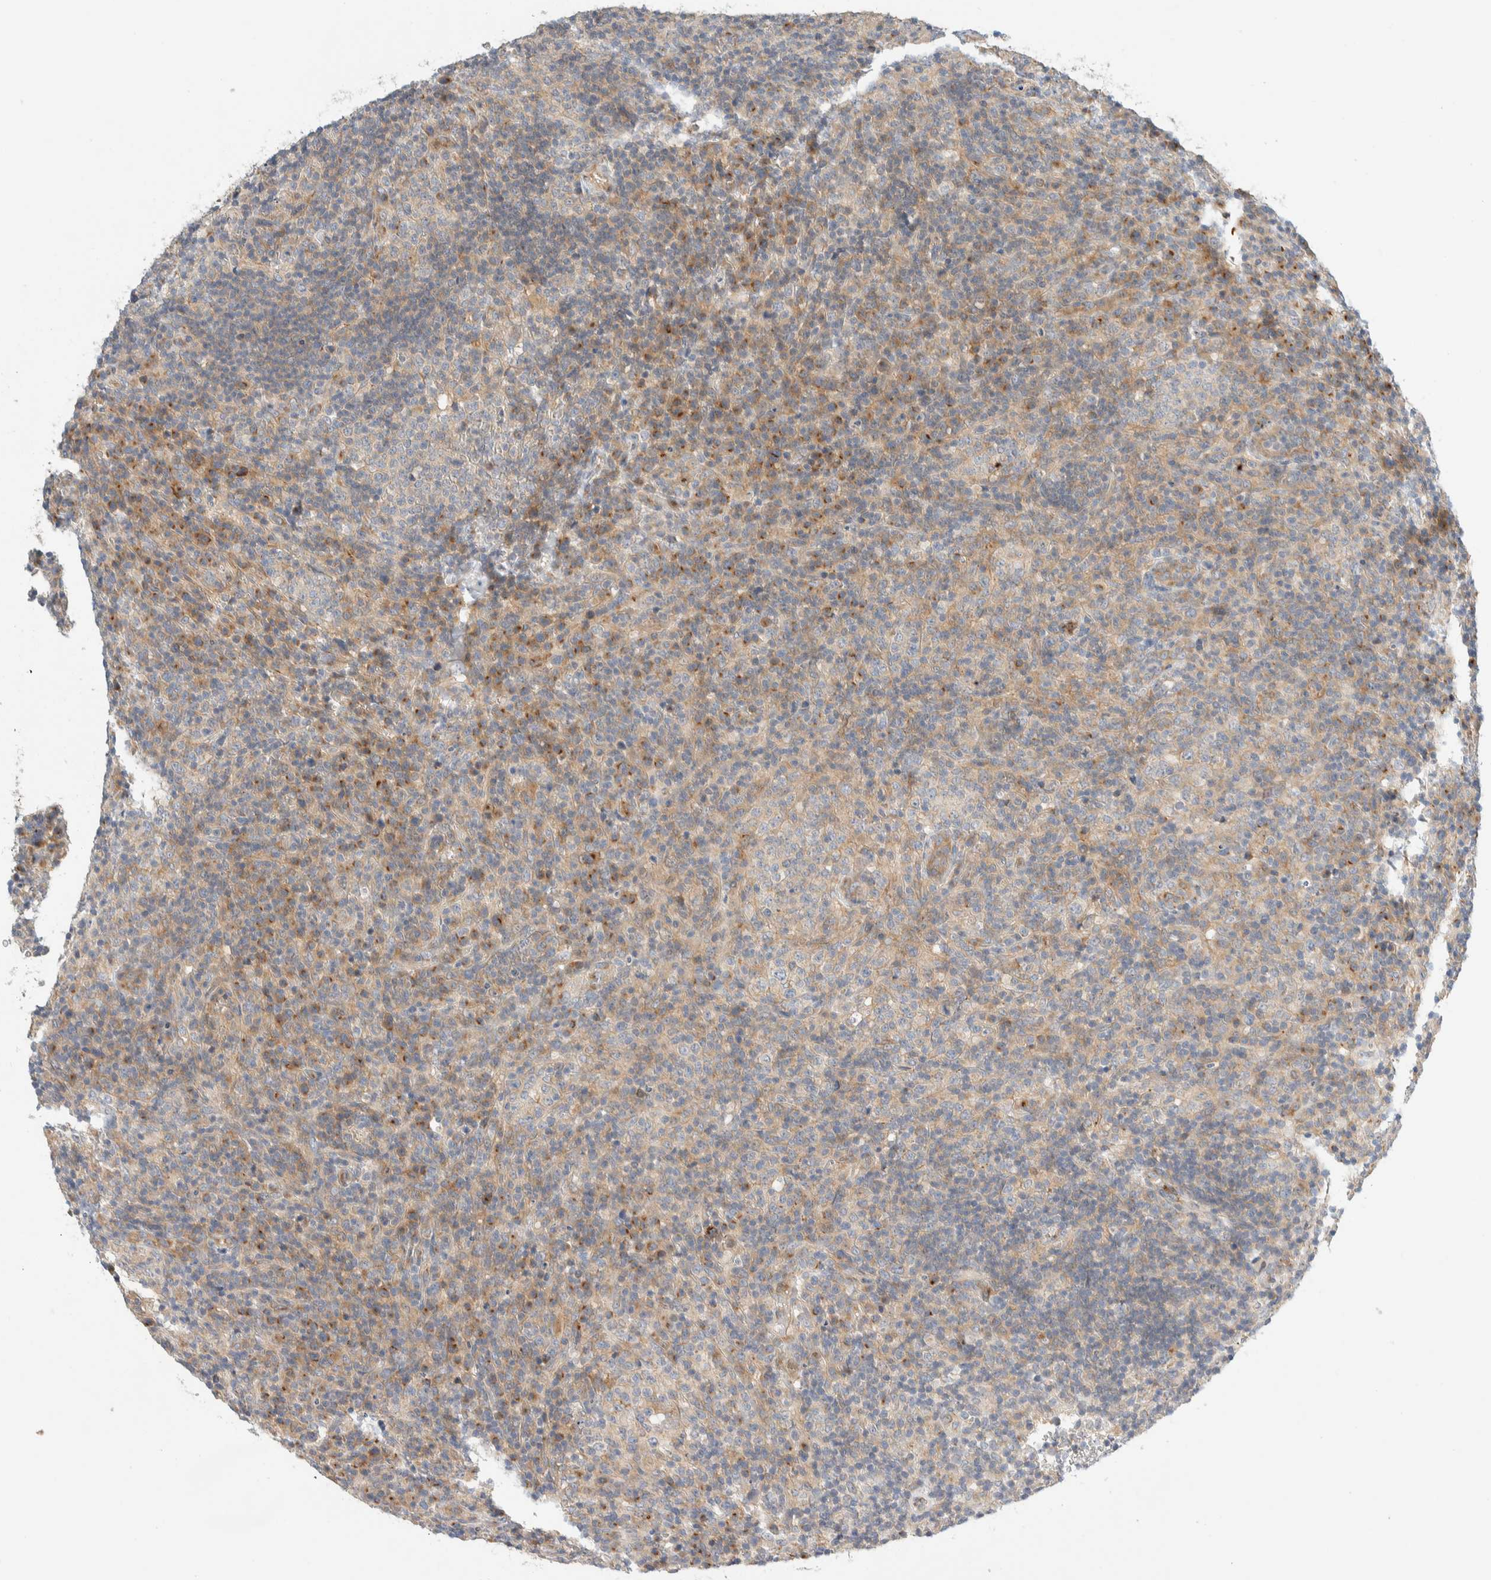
{"staining": {"intensity": "weak", "quantity": "25%-75%", "location": "cytoplasmic/membranous"}, "tissue": "lymphoma", "cell_type": "Tumor cells", "image_type": "cancer", "snomed": [{"axis": "morphology", "description": "Malignant lymphoma, non-Hodgkin's type, High grade"}, {"axis": "topography", "description": "Lymph node"}], "caption": "Approximately 25%-75% of tumor cells in human high-grade malignant lymphoma, non-Hodgkin's type display weak cytoplasmic/membranous protein expression as visualized by brown immunohistochemical staining.", "gene": "TMEM184B", "patient": {"sex": "female", "age": 76}}